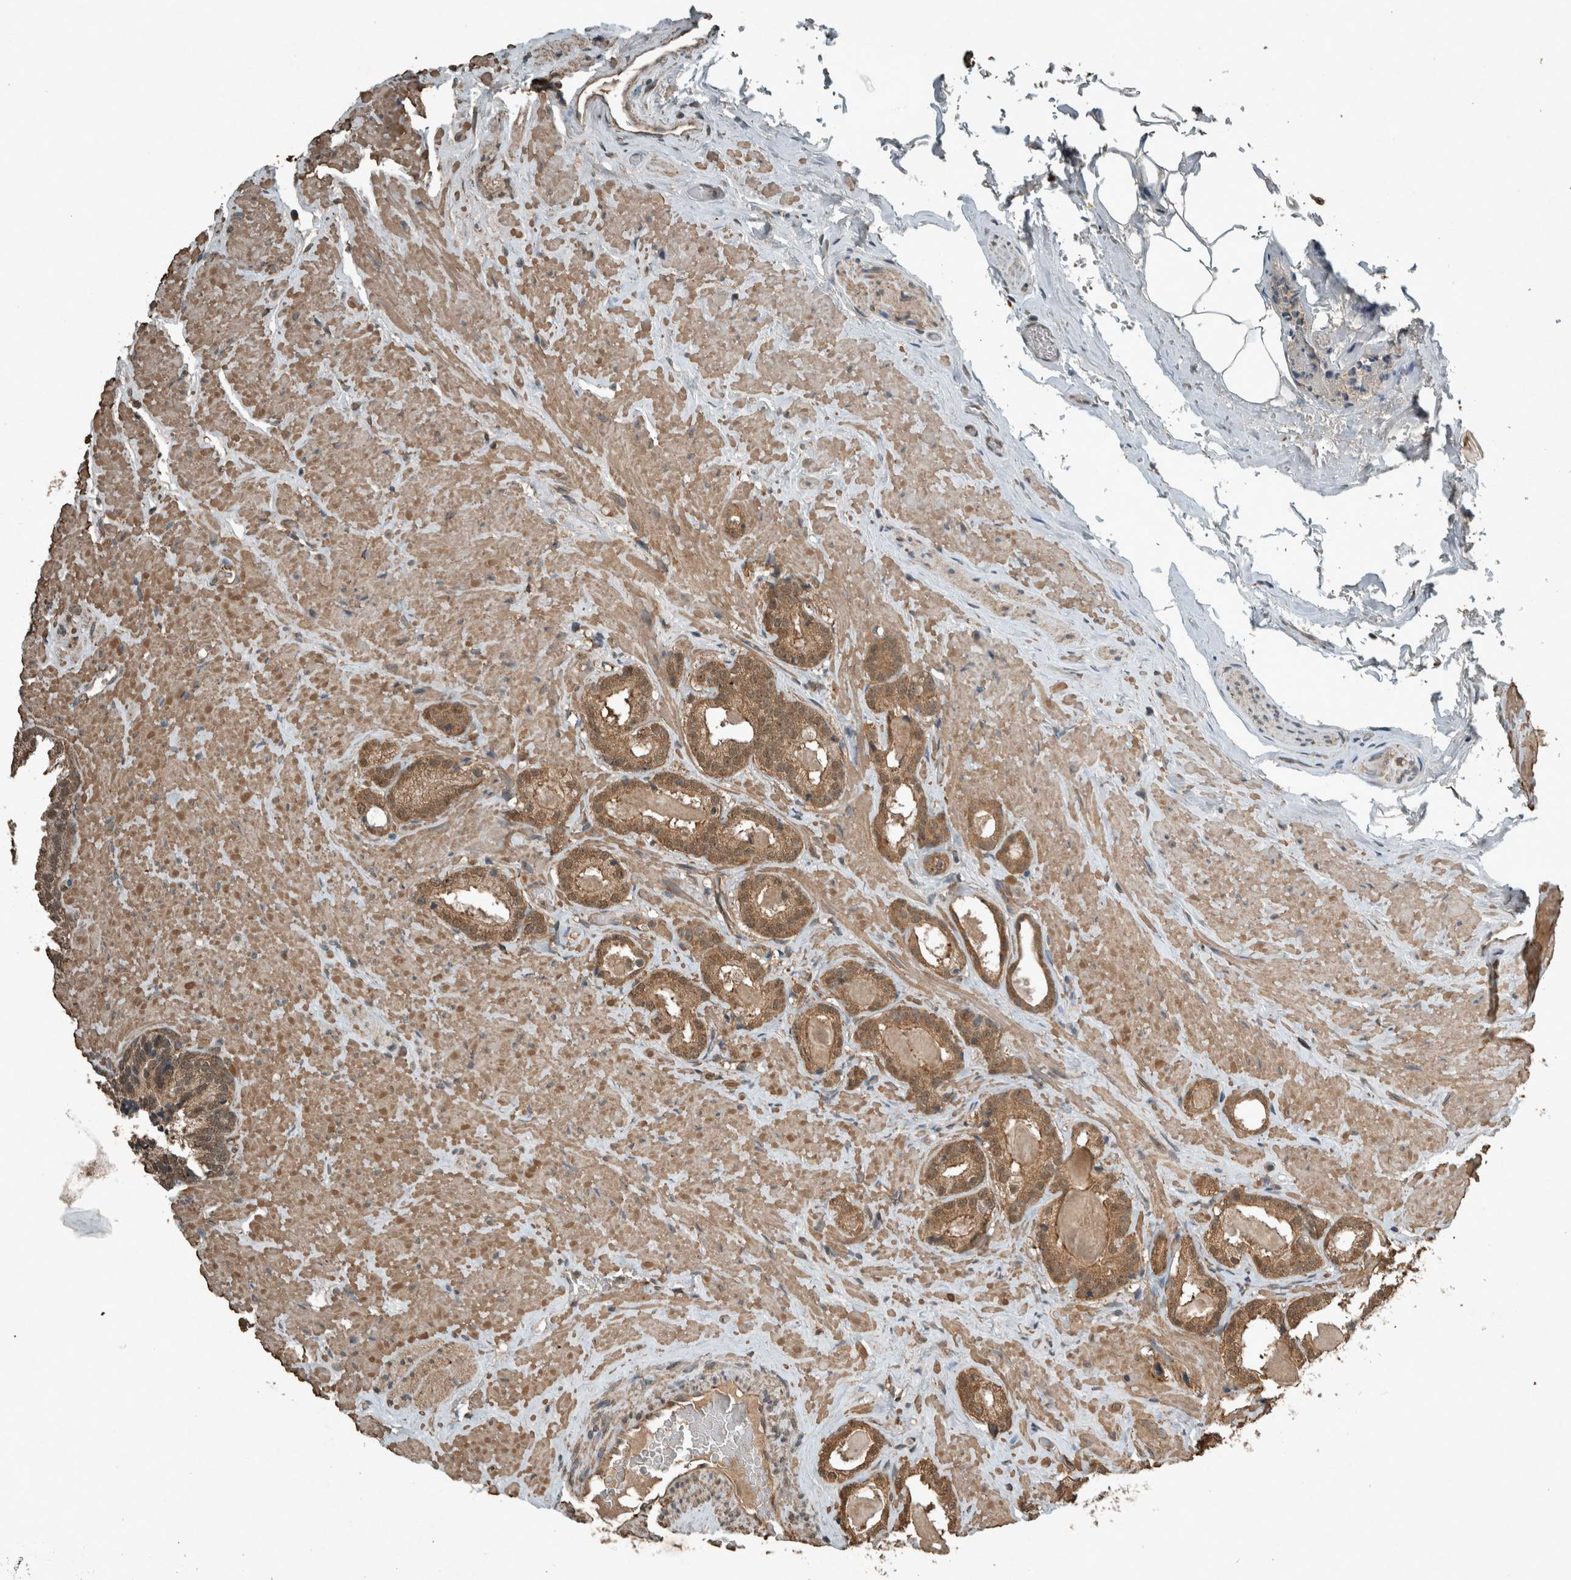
{"staining": {"intensity": "moderate", "quantity": ">75%", "location": "cytoplasmic/membranous,nuclear"}, "tissue": "prostate cancer", "cell_type": "Tumor cells", "image_type": "cancer", "snomed": [{"axis": "morphology", "description": "Adenocarcinoma, High grade"}, {"axis": "topography", "description": "Prostate"}], "caption": "Moderate cytoplasmic/membranous and nuclear expression is identified in about >75% of tumor cells in prostate cancer.", "gene": "ARHGEF12", "patient": {"sex": "male", "age": 64}}